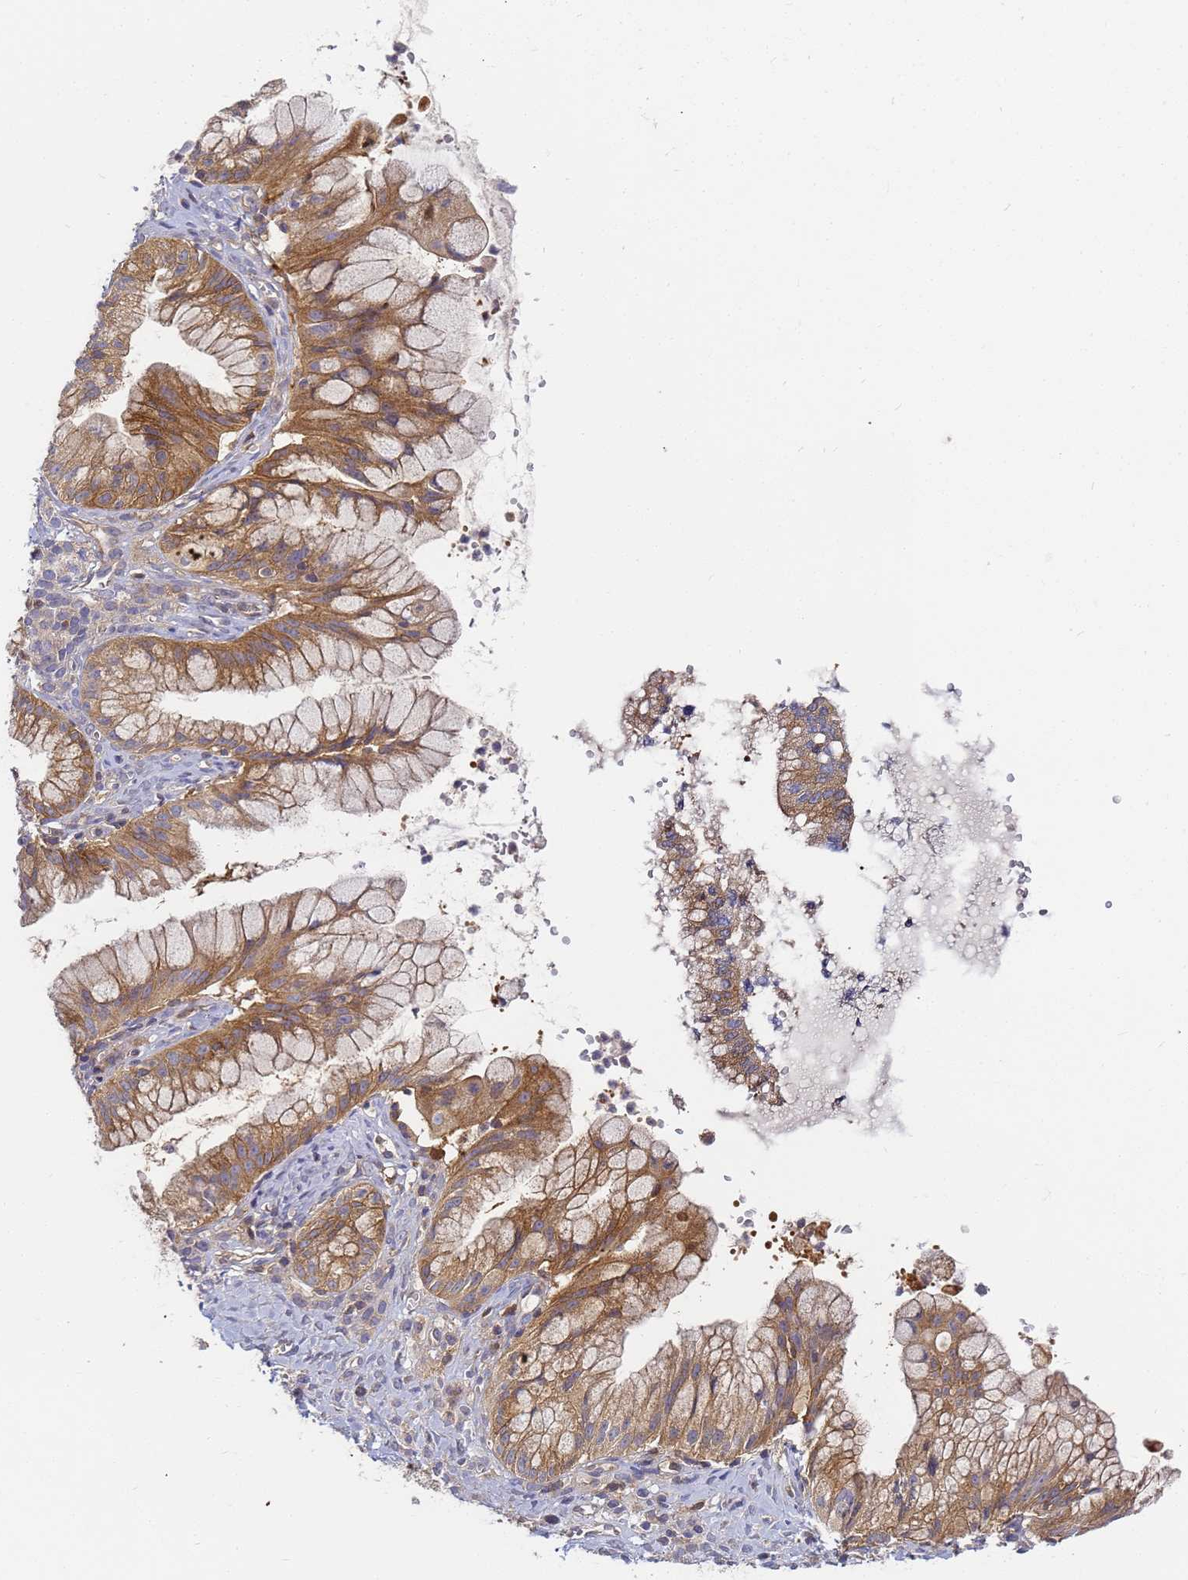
{"staining": {"intensity": "moderate", "quantity": ">75%", "location": "cytoplasmic/membranous"}, "tissue": "ovarian cancer", "cell_type": "Tumor cells", "image_type": "cancer", "snomed": [{"axis": "morphology", "description": "Cystadenocarcinoma, mucinous, NOS"}, {"axis": "topography", "description": "Ovary"}], "caption": "Protein analysis of ovarian cancer tissue shows moderate cytoplasmic/membranous positivity in approximately >75% of tumor cells.", "gene": "CHM", "patient": {"sex": "female", "age": 70}}